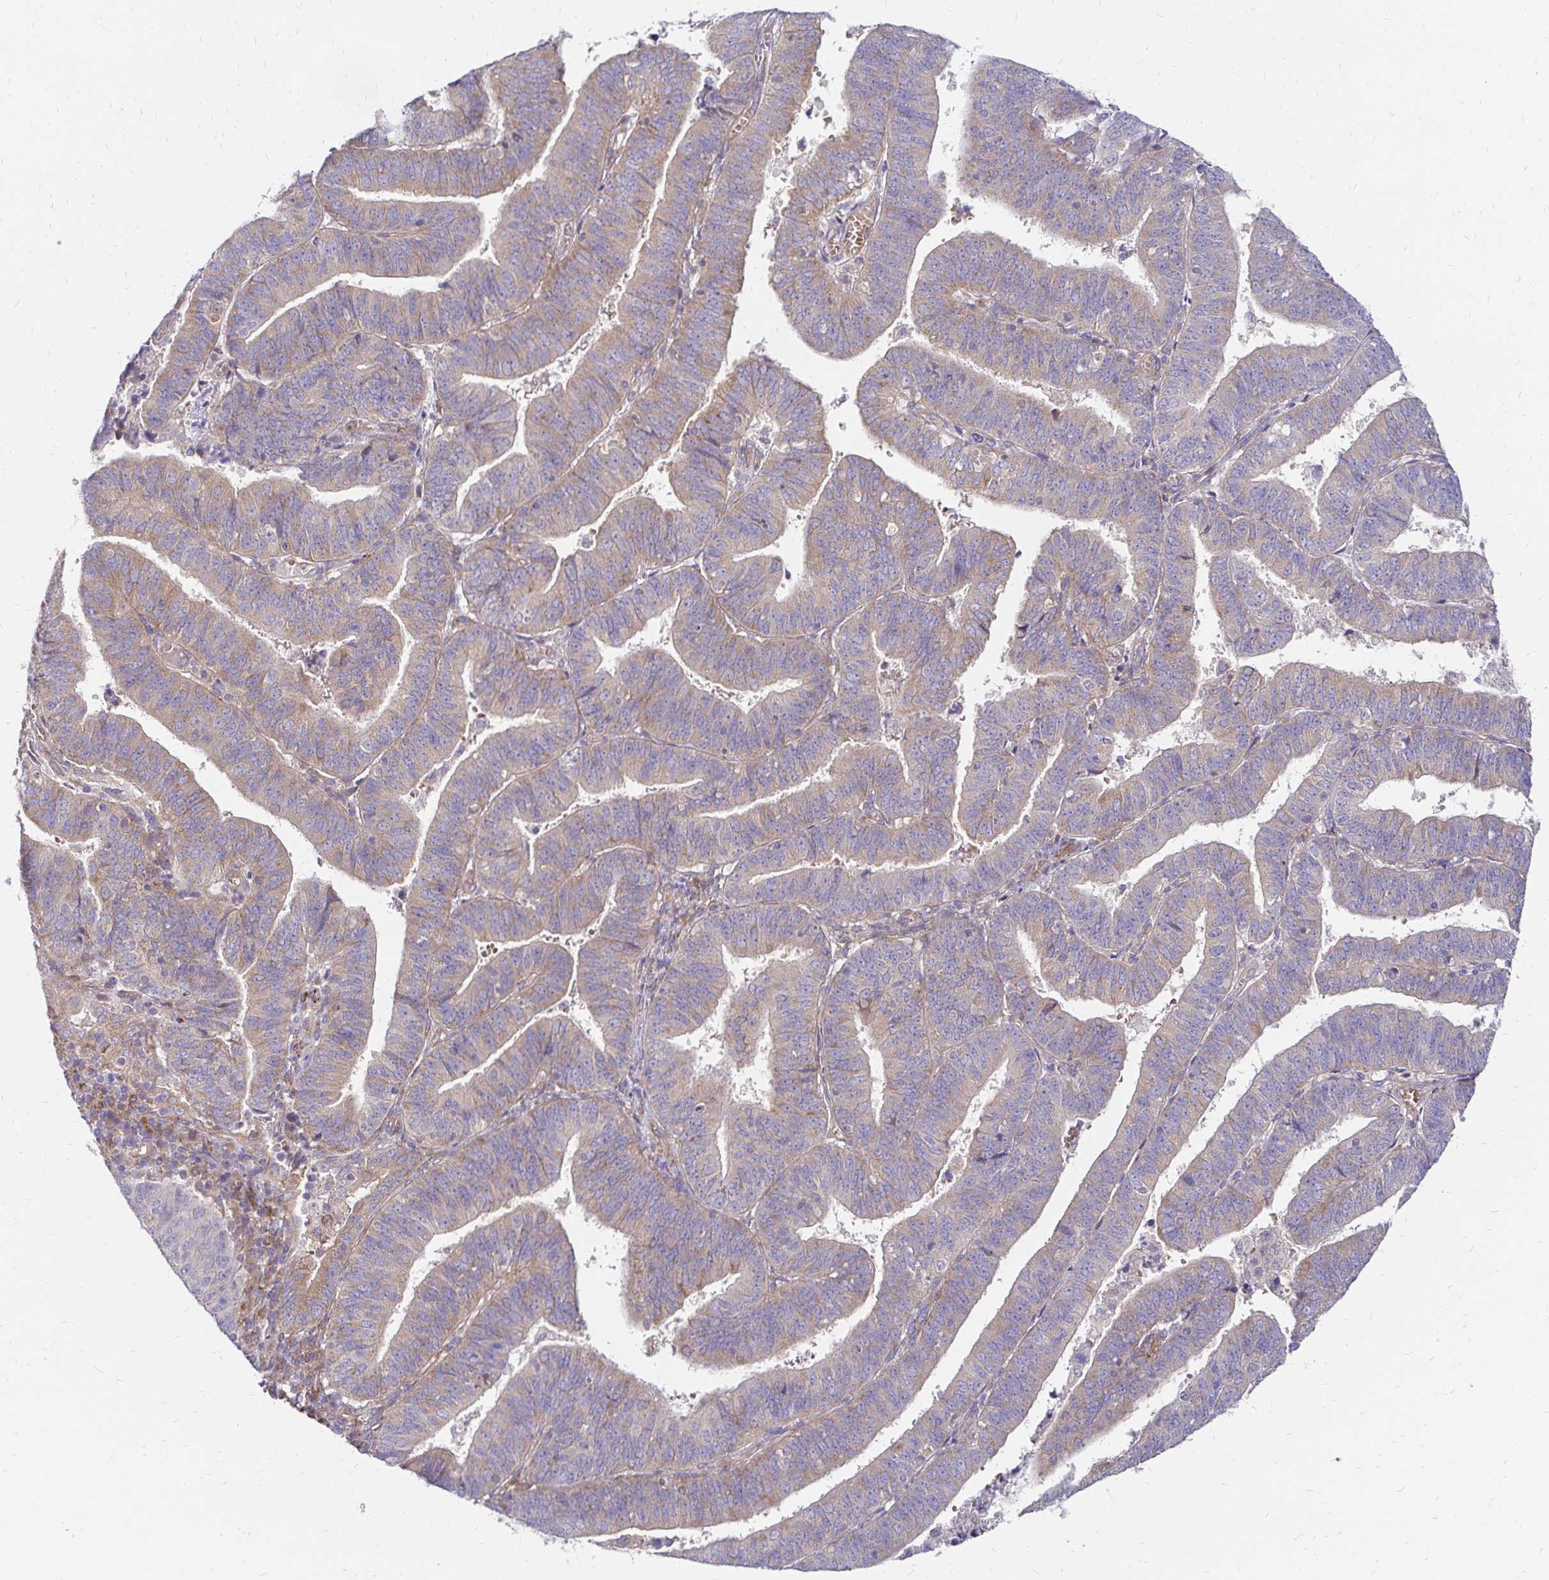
{"staining": {"intensity": "weak", "quantity": "25%-75%", "location": "cytoplasmic/membranous"}, "tissue": "endometrial cancer", "cell_type": "Tumor cells", "image_type": "cancer", "snomed": [{"axis": "morphology", "description": "Adenocarcinoma, NOS"}, {"axis": "topography", "description": "Endometrium"}], "caption": "The immunohistochemical stain highlights weak cytoplasmic/membranous expression in tumor cells of endometrial cancer tissue.", "gene": "IDUA", "patient": {"sex": "female", "age": 82}}